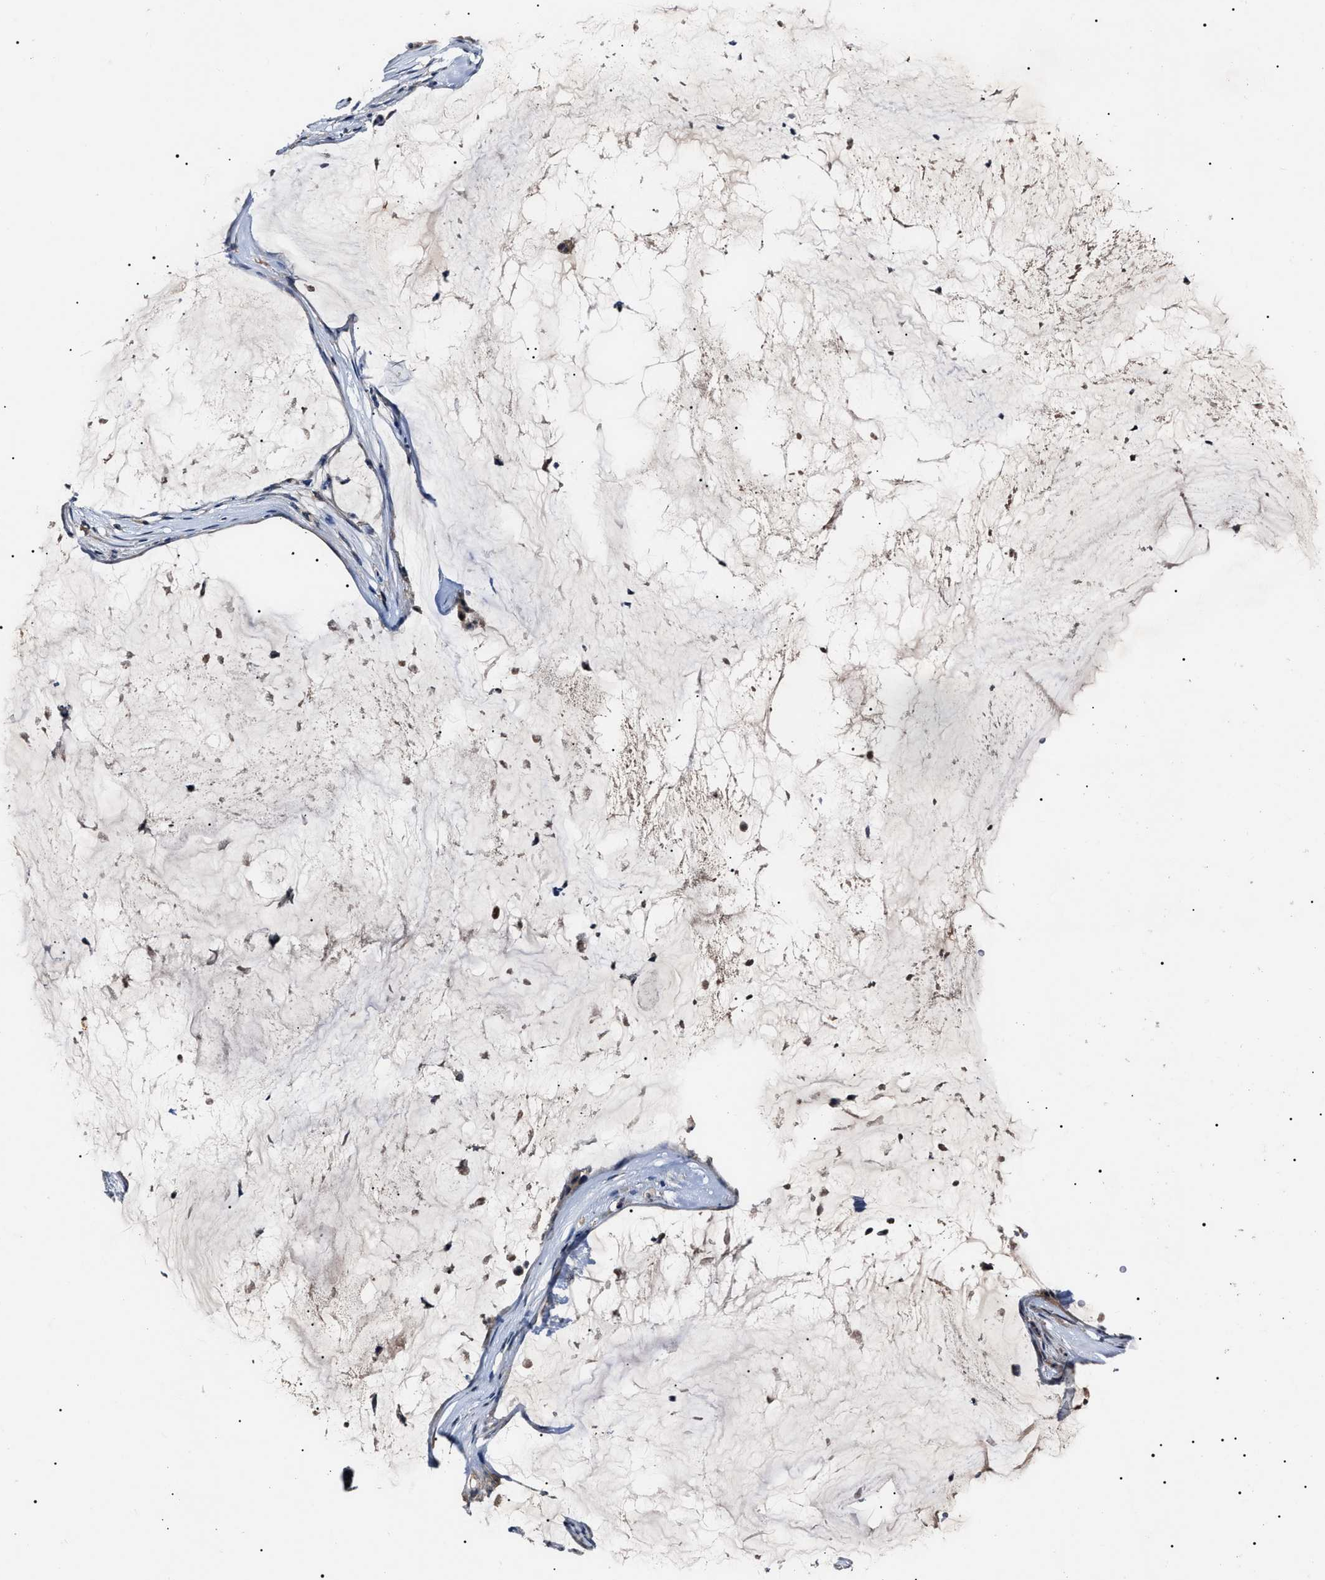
{"staining": {"intensity": "weak", "quantity": ">75%", "location": "cytoplasmic/membranous"}, "tissue": "pancreatic cancer", "cell_type": "Tumor cells", "image_type": "cancer", "snomed": [{"axis": "morphology", "description": "Adenocarcinoma, NOS"}, {"axis": "topography", "description": "Pancreas"}], "caption": "Immunohistochemical staining of pancreatic adenocarcinoma shows low levels of weak cytoplasmic/membranous protein expression in about >75% of tumor cells.", "gene": "IFT81", "patient": {"sex": "male", "age": 41}}